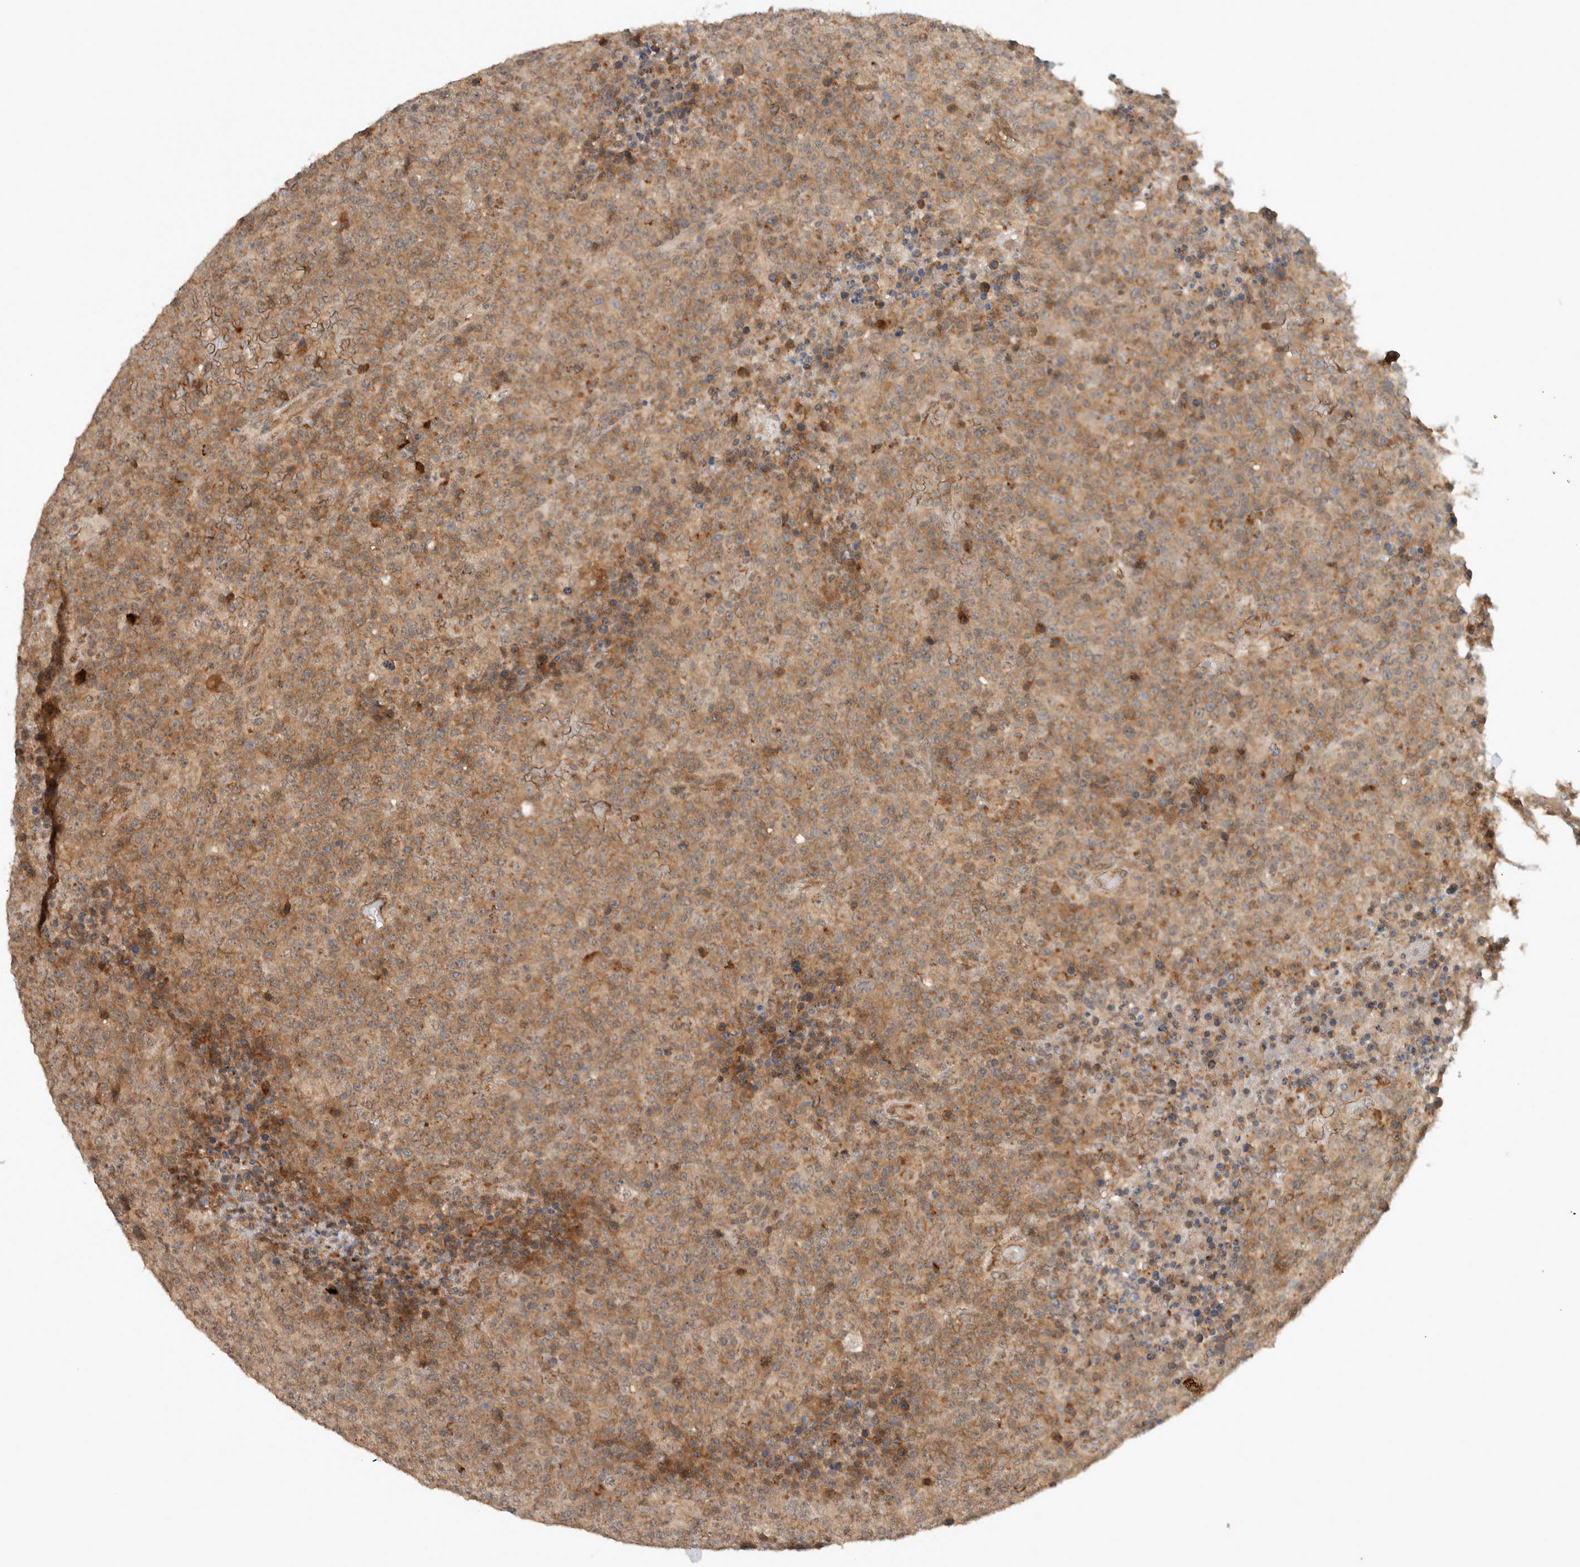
{"staining": {"intensity": "moderate", "quantity": ">75%", "location": "cytoplasmic/membranous"}, "tissue": "lymphoma", "cell_type": "Tumor cells", "image_type": "cancer", "snomed": [{"axis": "morphology", "description": "Malignant lymphoma, non-Hodgkin's type, High grade"}, {"axis": "topography", "description": "Lymph node"}], "caption": "Tumor cells demonstrate medium levels of moderate cytoplasmic/membranous positivity in about >75% of cells in lymphoma.", "gene": "DEPTOR", "patient": {"sex": "male", "age": 13}}